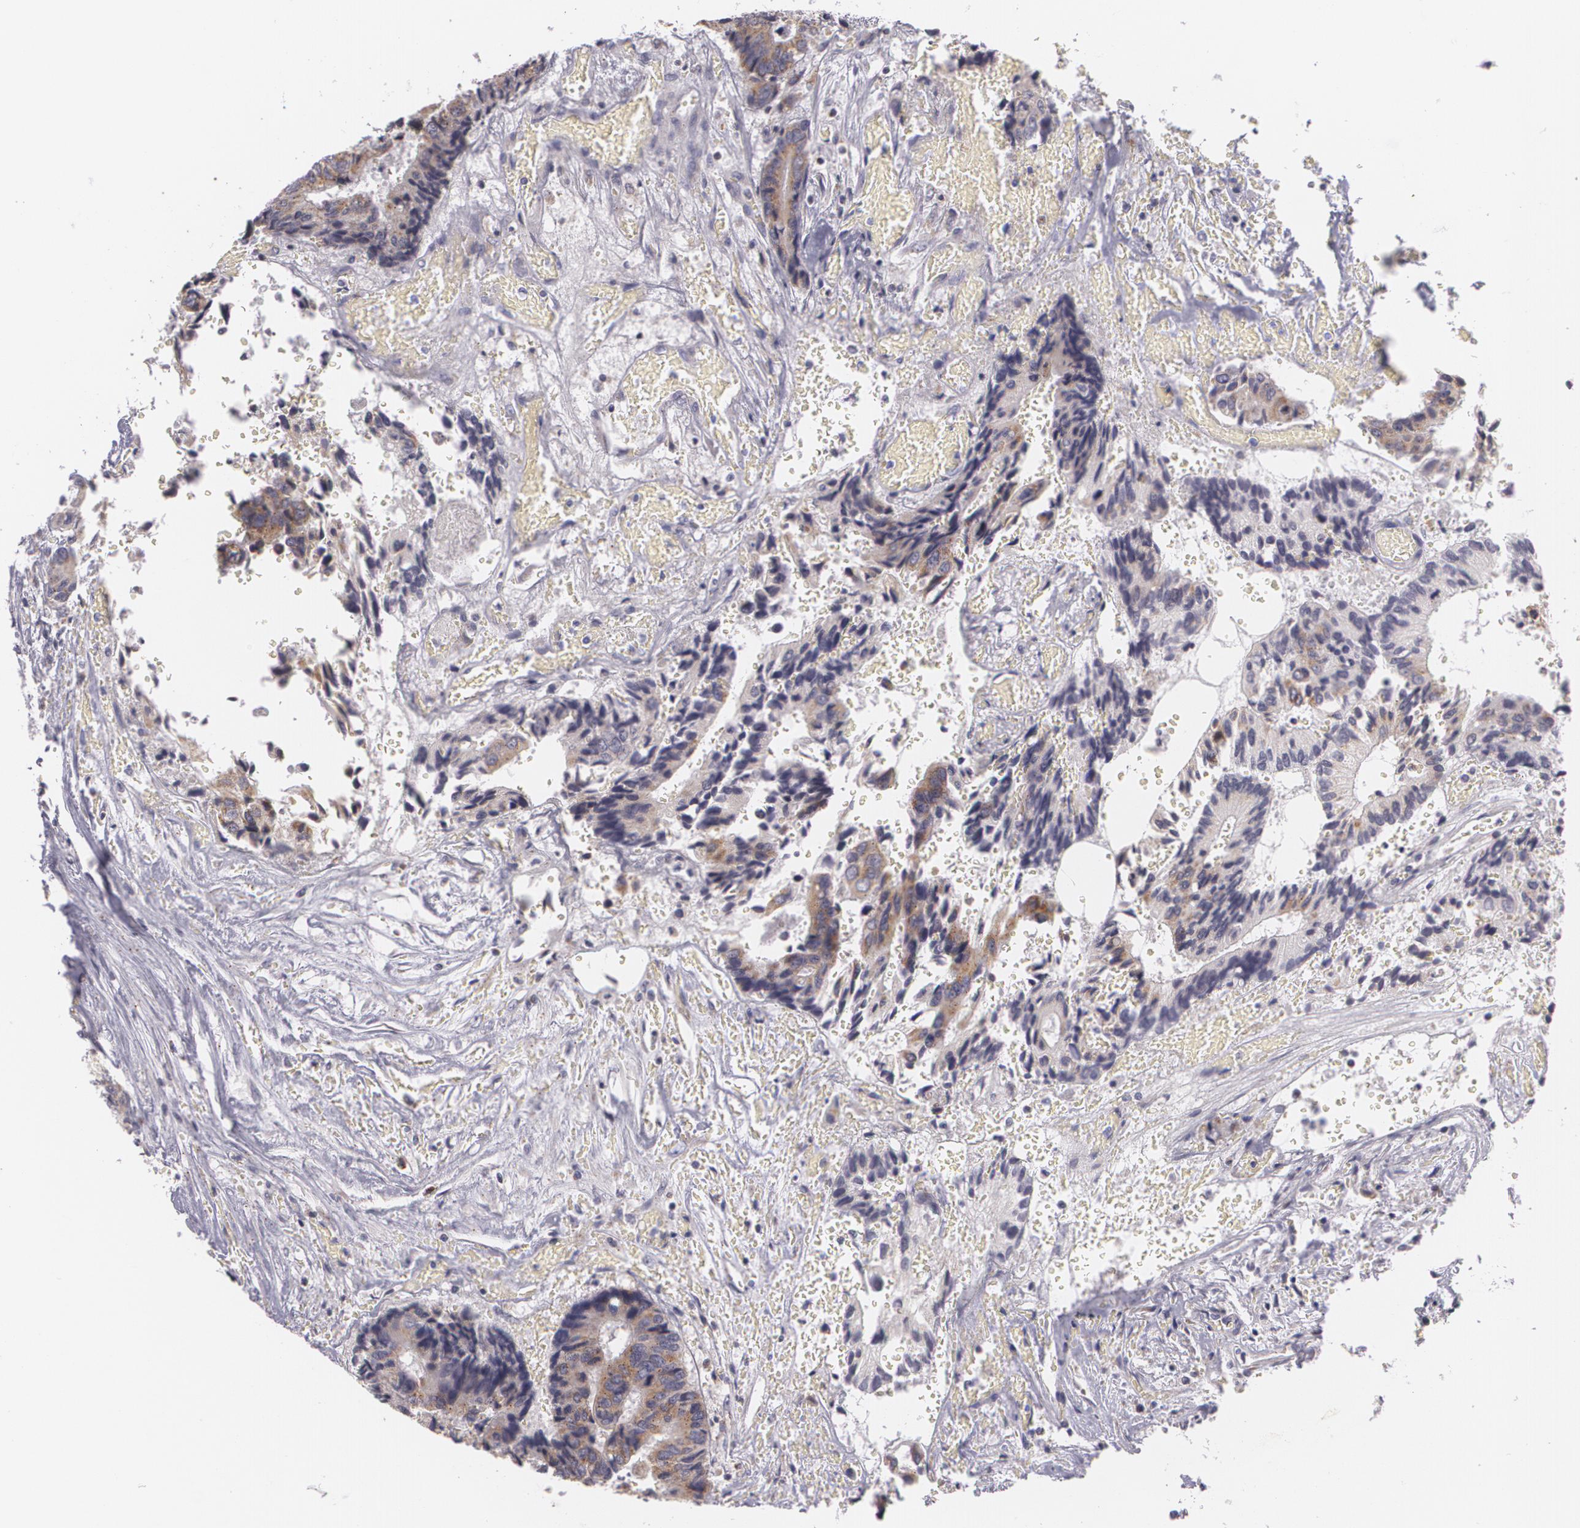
{"staining": {"intensity": "moderate", "quantity": ">75%", "location": "cytoplasmic/membranous"}, "tissue": "colorectal cancer", "cell_type": "Tumor cells", "image_type": "cancer", "snomed": [{"axis": "morphology", "description": "Adenocarcinoma, NOS"}, {"axis": "topography", "description": "Rectum"}], "caption": "Protein expression by IHC reveals moderate cytoplasmic/membranous positivity in approximately >75% of tumor cells in colorectal cancer (adenocarcinoma).", "gene": "CILK1", "patient": {"sex": "male", "age": 55}}